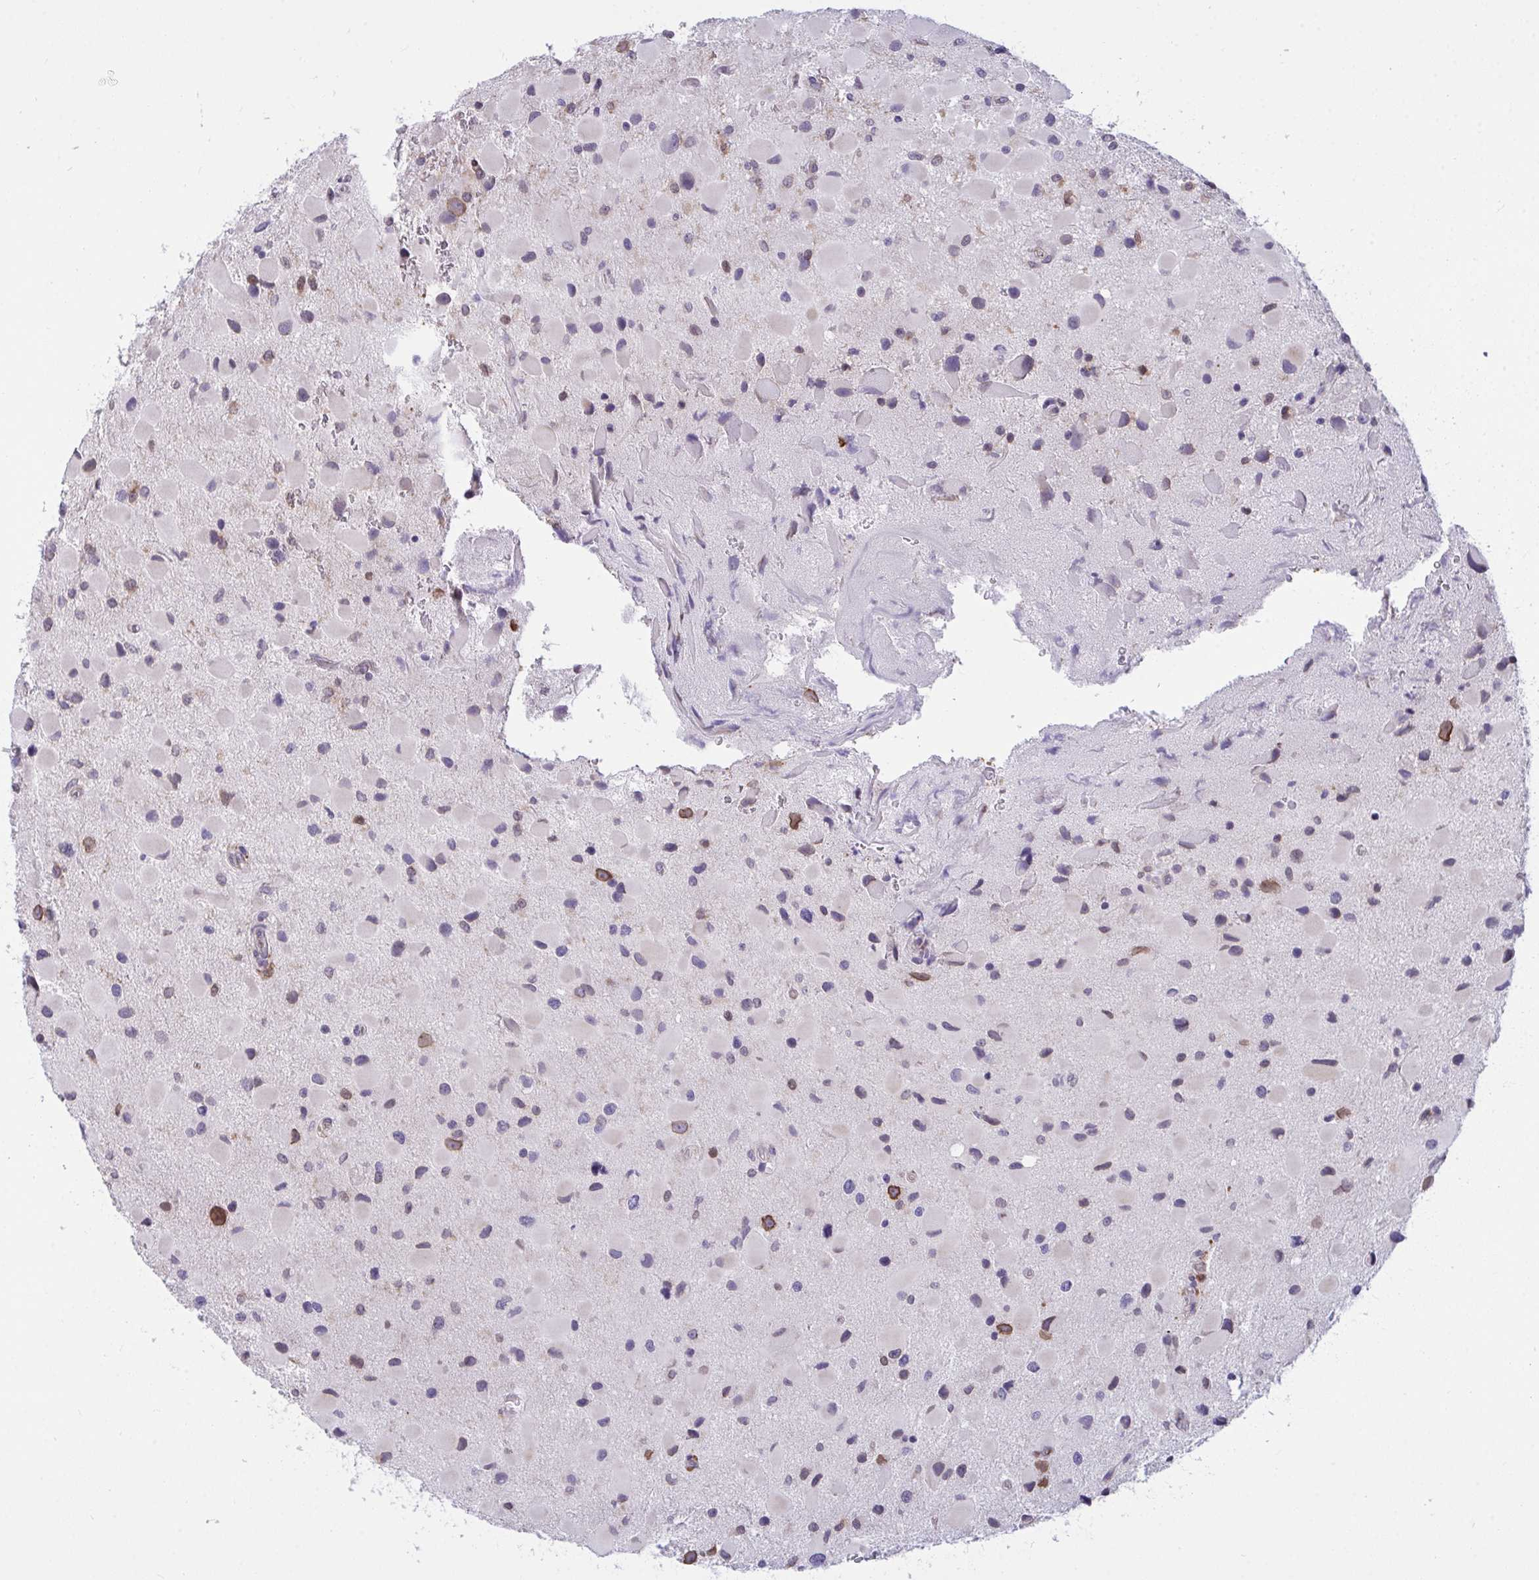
{"staining": {"intensity": "negative", "quantity": "none", "location": "none"}, "tissue": "glioma", "cell_type": "Tumor cells", "image_type": "cancer", "snomed": [{"axis": "morphology", "description": "Glioma, malignant, Low grade"}, {"axis": "topography", "description": "Brain"}], "caption": "Immunohistochemistry (IHC) histopathology image of neoplastic tissue: malignant glioma (low-grade) stained with DAB exhibits no significant protein expression in tumor cells. (DAB immunohistochemistry, high magnification).", "gene": "SEMA6B", "patient": {"sex": "female", "age": 32}}